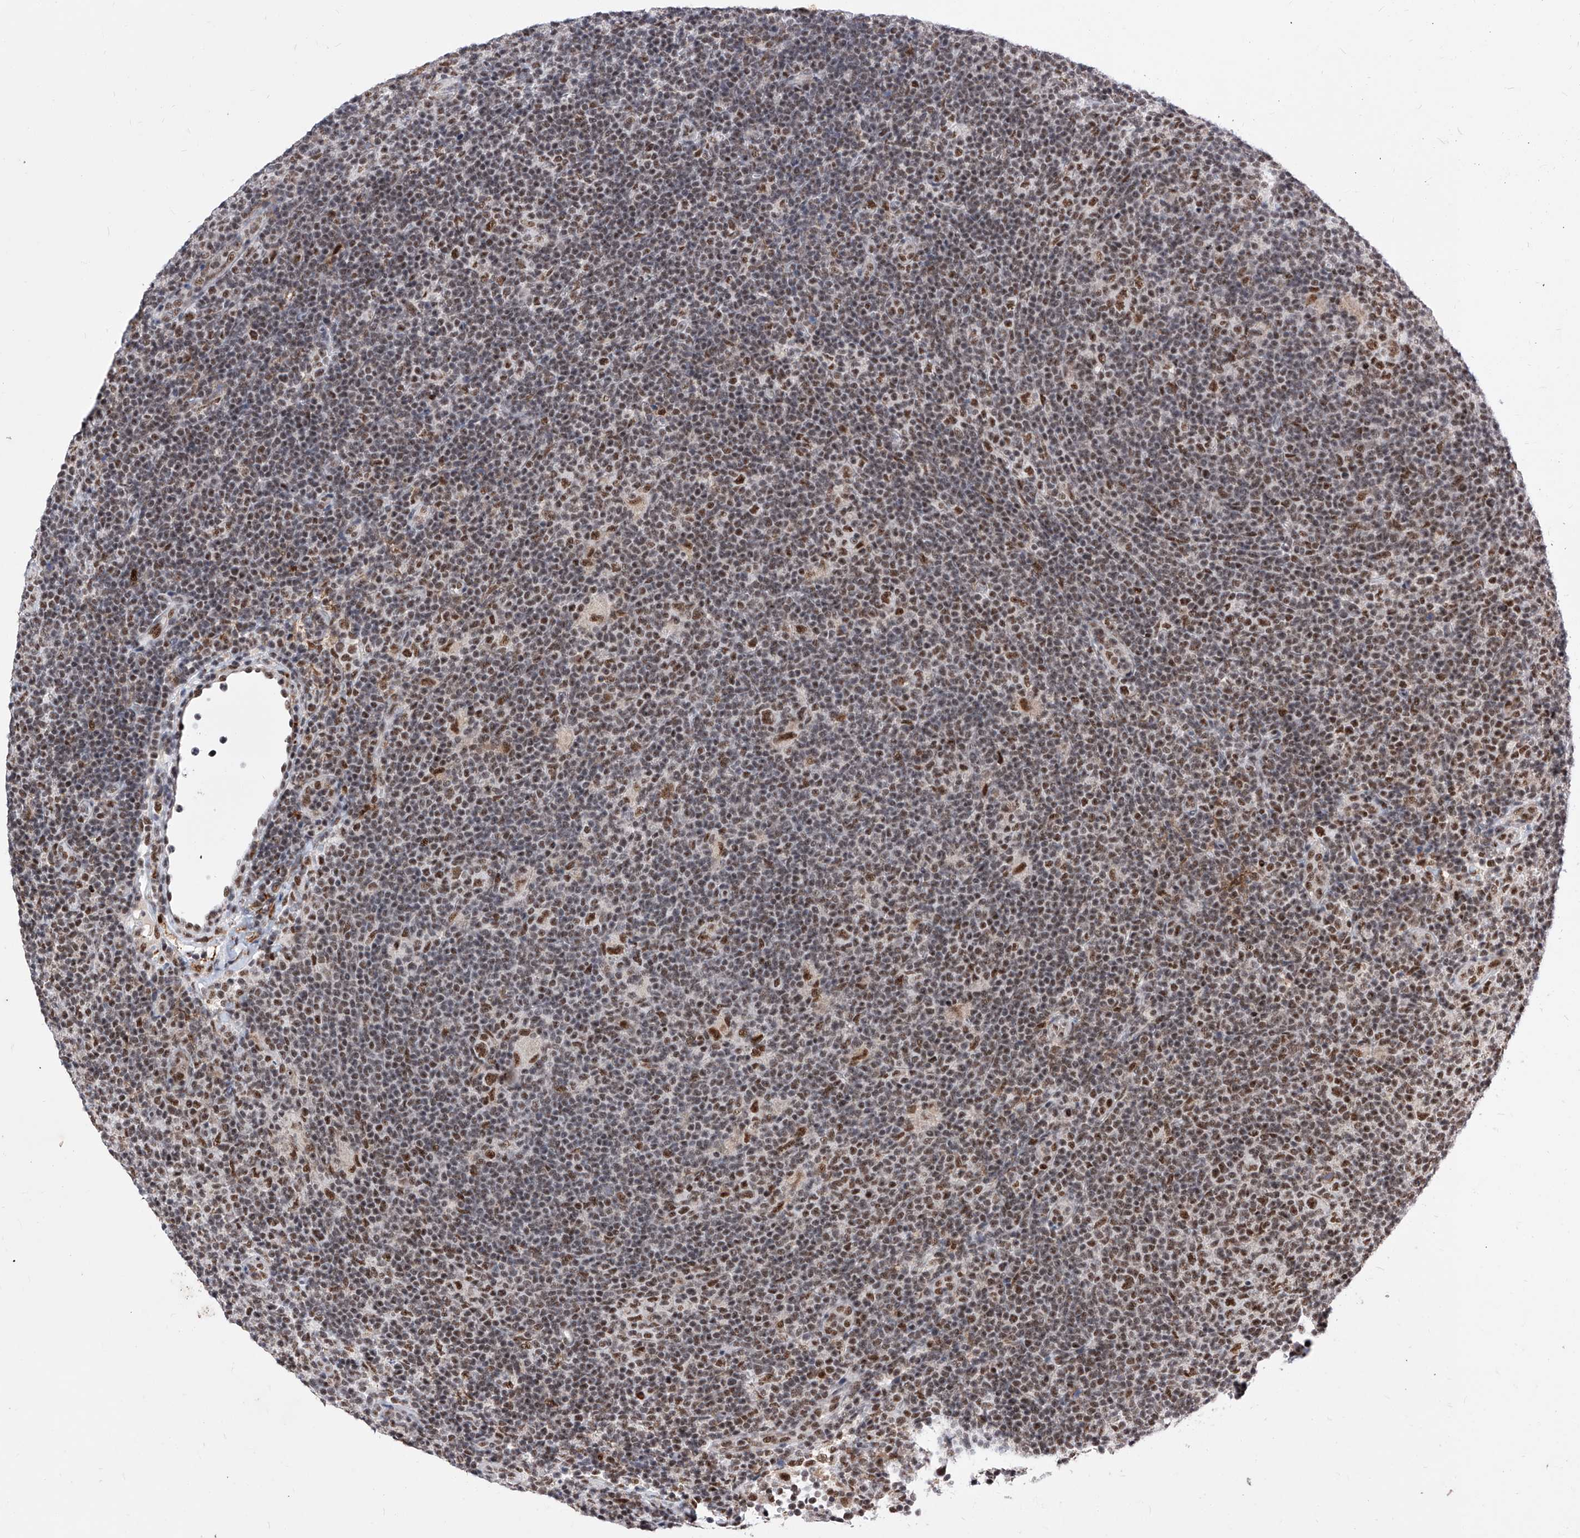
{"staining": {"intensity": "moderate", "quantity": ">75%", "location": "nuclear"}, "tissue": "lymphoma", "cell_type": "Tumor cells", "image_type": "cancer", "snomed": [{"axis": "morphology", "description": "Hodgkin's disease, NOS"}, {"axis": "topography", "description": "Lymph node"}], "caption": "Moderate nuclear expression is seen in about >75% of tumor cells in Hodgkin's disease.", "gene": "PHF5A", "patient": {"sex": "female", "age": 57}}